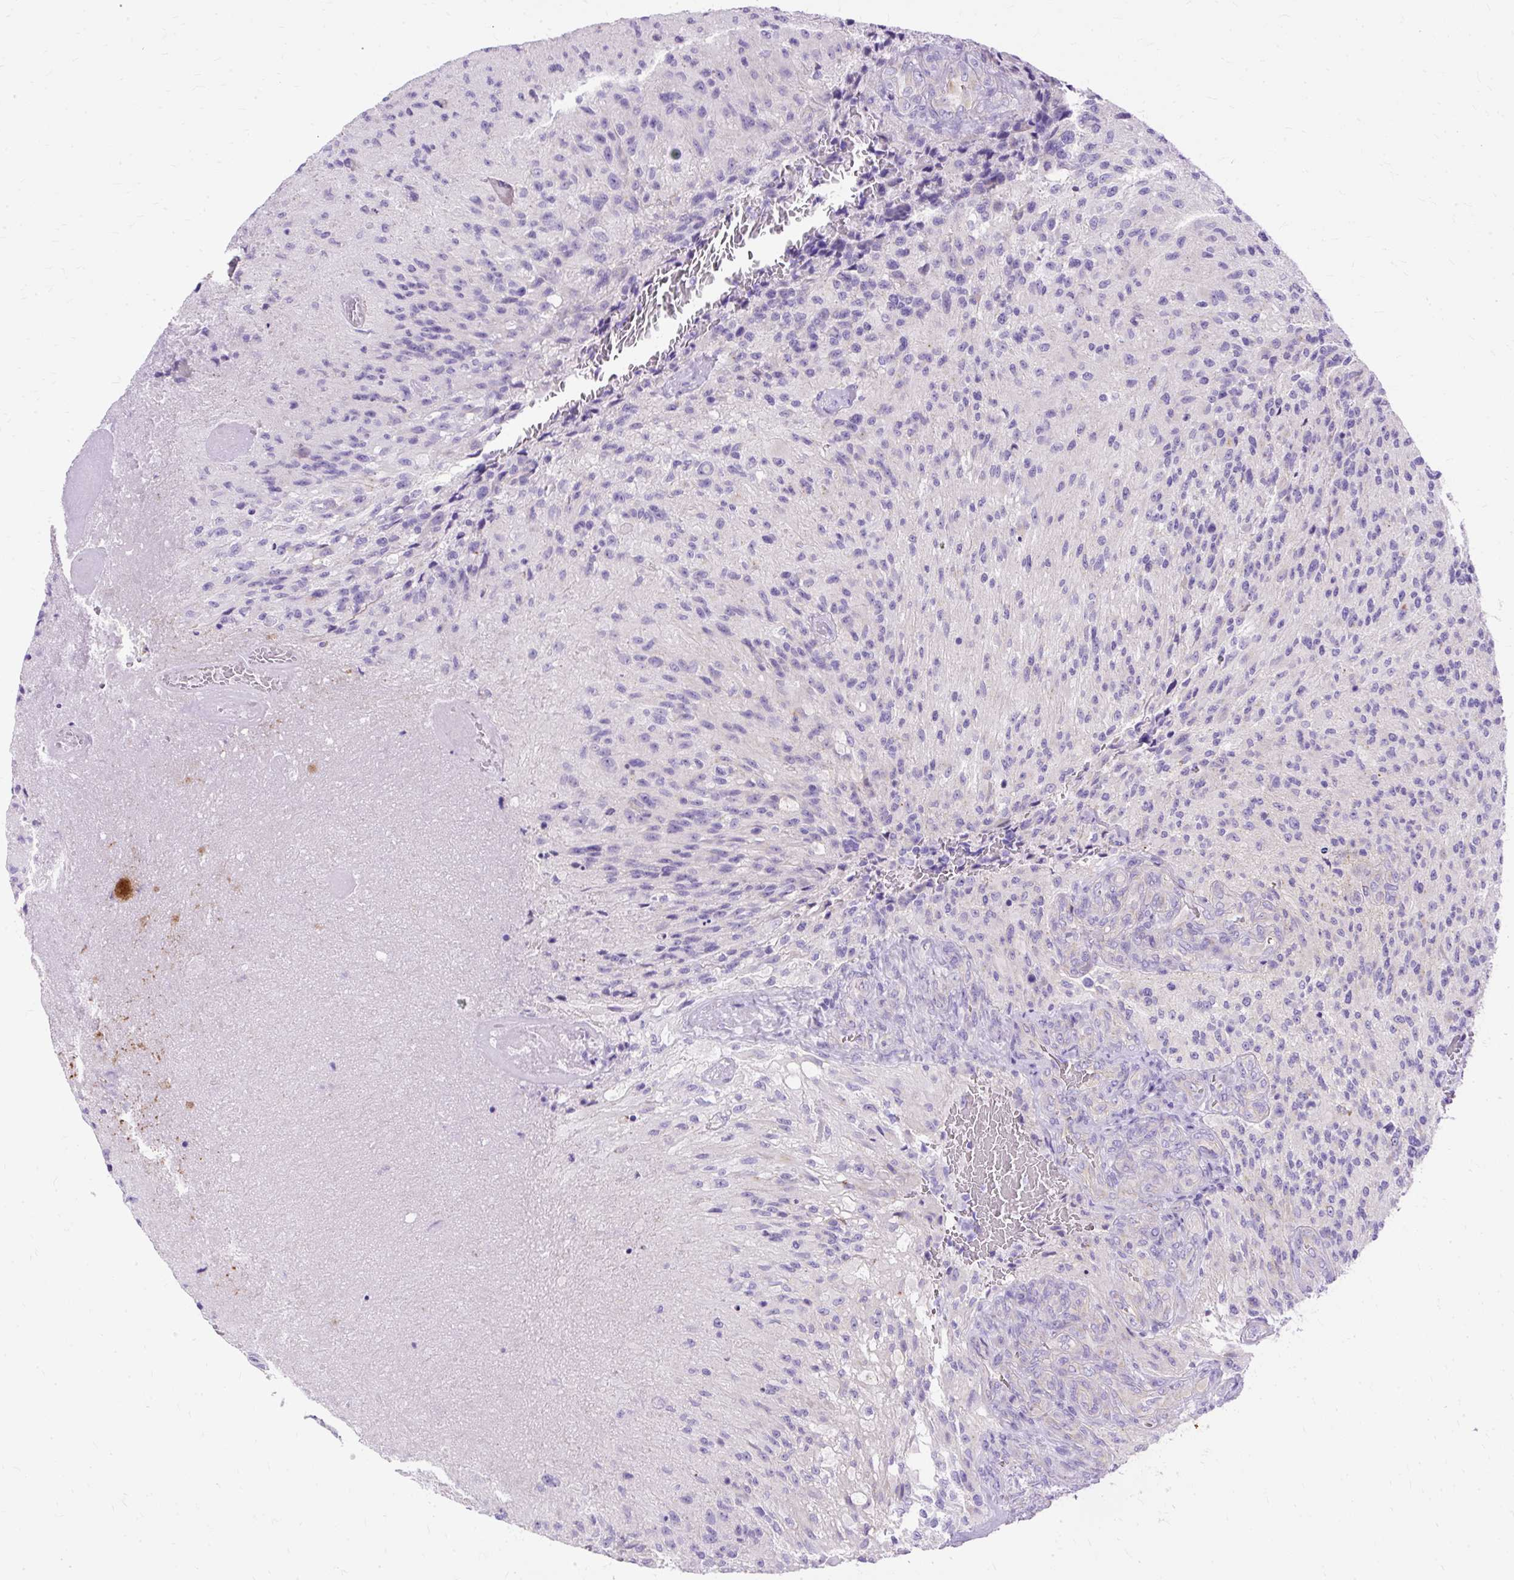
{"staining": {"intensity": "negative", "quantity": "none", "location": "none"}, "tissue": "glioma", "cell_type": "Tumor cells", "image_type": "cancer", "snomed": [{"axis": "morphology", "description": "Normal tissue, NOS"}, {"axis": "morphology", "description": "Glioma, malignant, High grade"}, {"axis": "topography", "description": "Cerebral cortex"}], "caption": "IHC image of neoplastic tissue: high-grade glioma (malignant) stained with DAB displays no significant protein positivity in tumor cells.", "gene": "MYO6", "patient": {"sex": "male", "age": 56}}